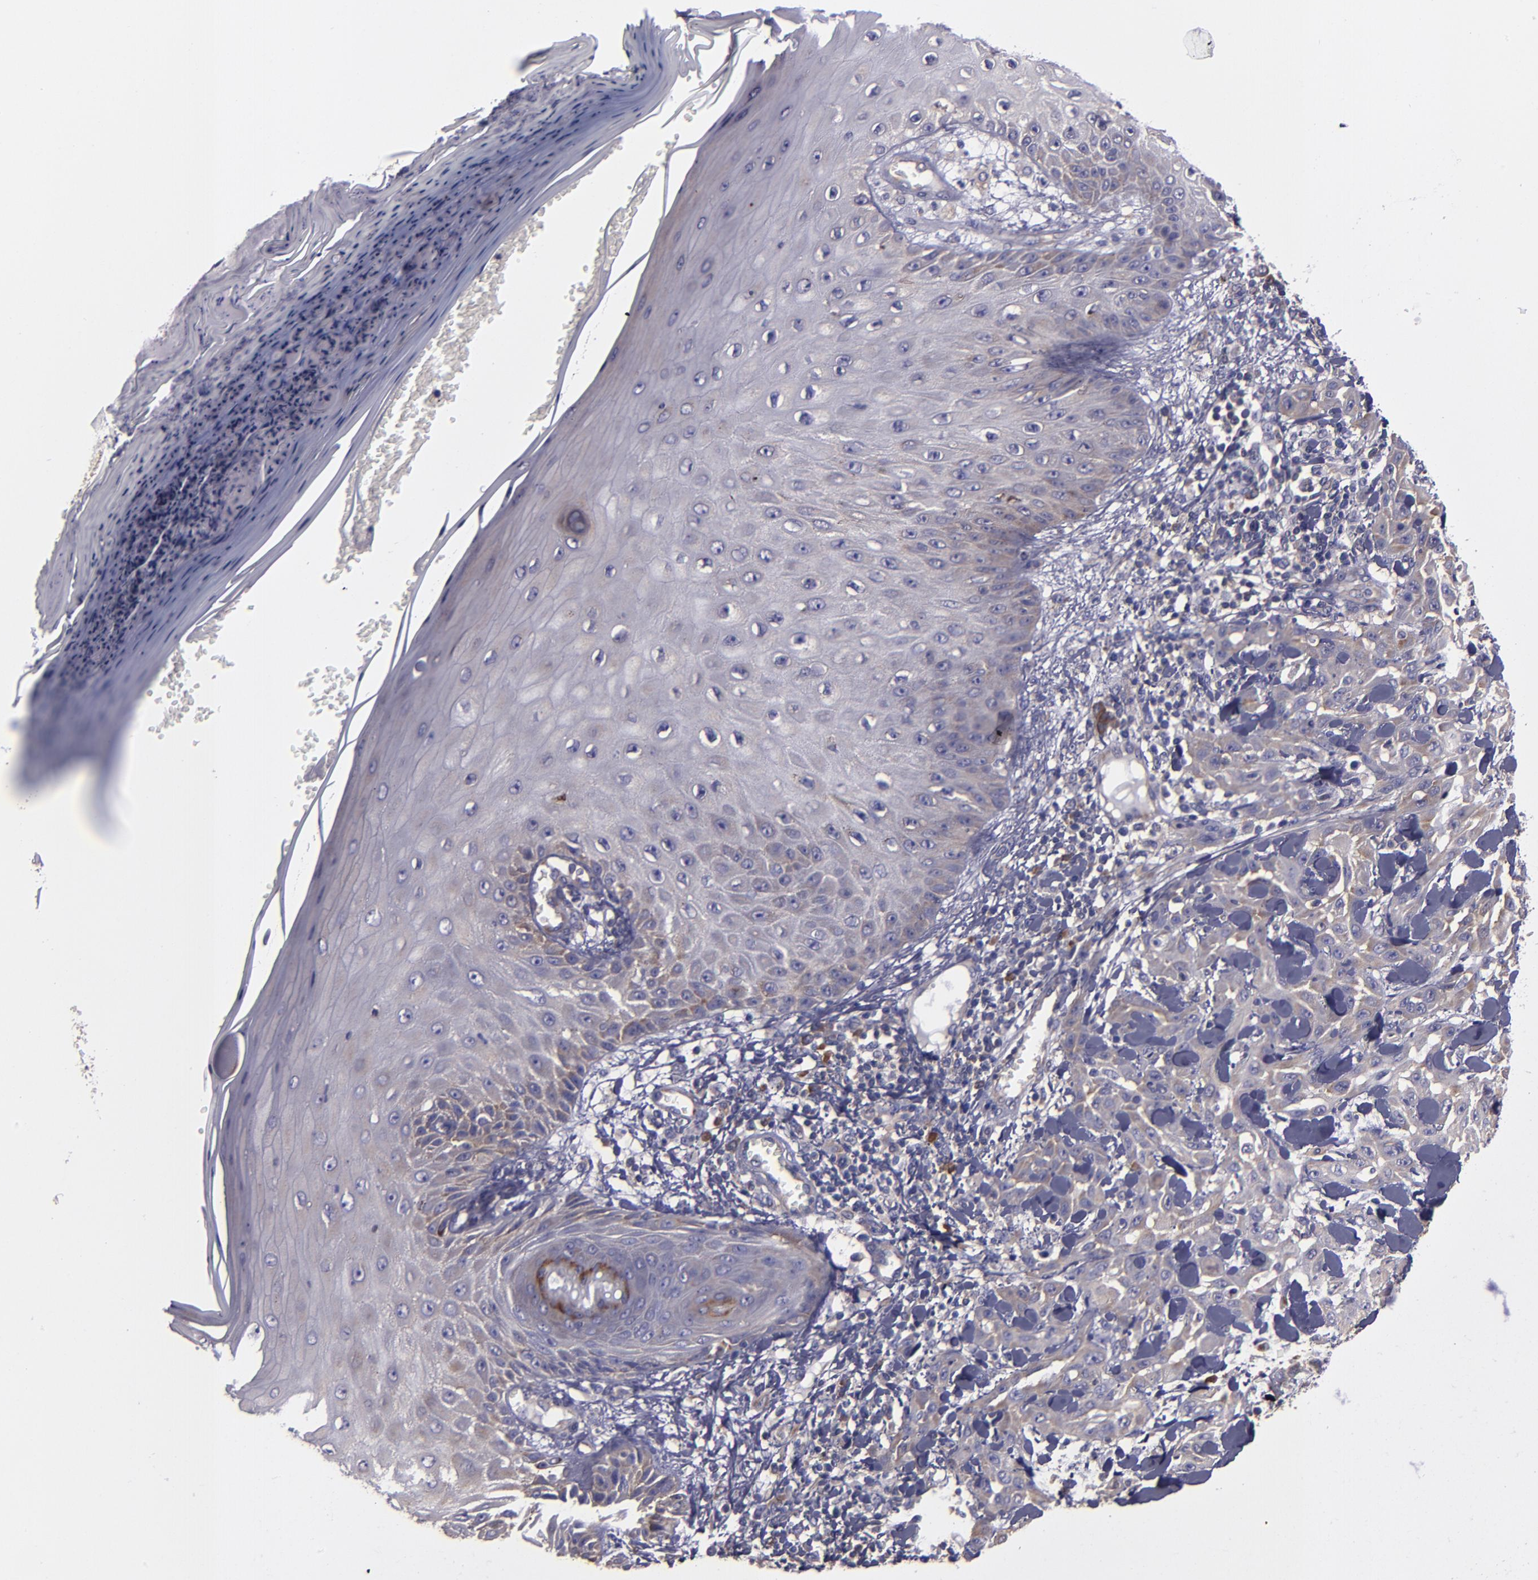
{"staining": {"intensity": "weak", "quantity": "<25%", "location": "cytoplasmic/membranous"}, "tissue": "skin cancer", "cell_type": "Tumor cells", "image_type": "cancer", "snomed": [{"axis": "morphology", "description": "Squamous cell carcinoma, NOS"}, {"axis": "topography", "description": "Skin"}], "caption": "This is an immunohistochemistry histopathology image of skin cancer. There is no staining in tumor cells.", "gene": "CARS1", "patient": {"sex": "male", "age": 24}}